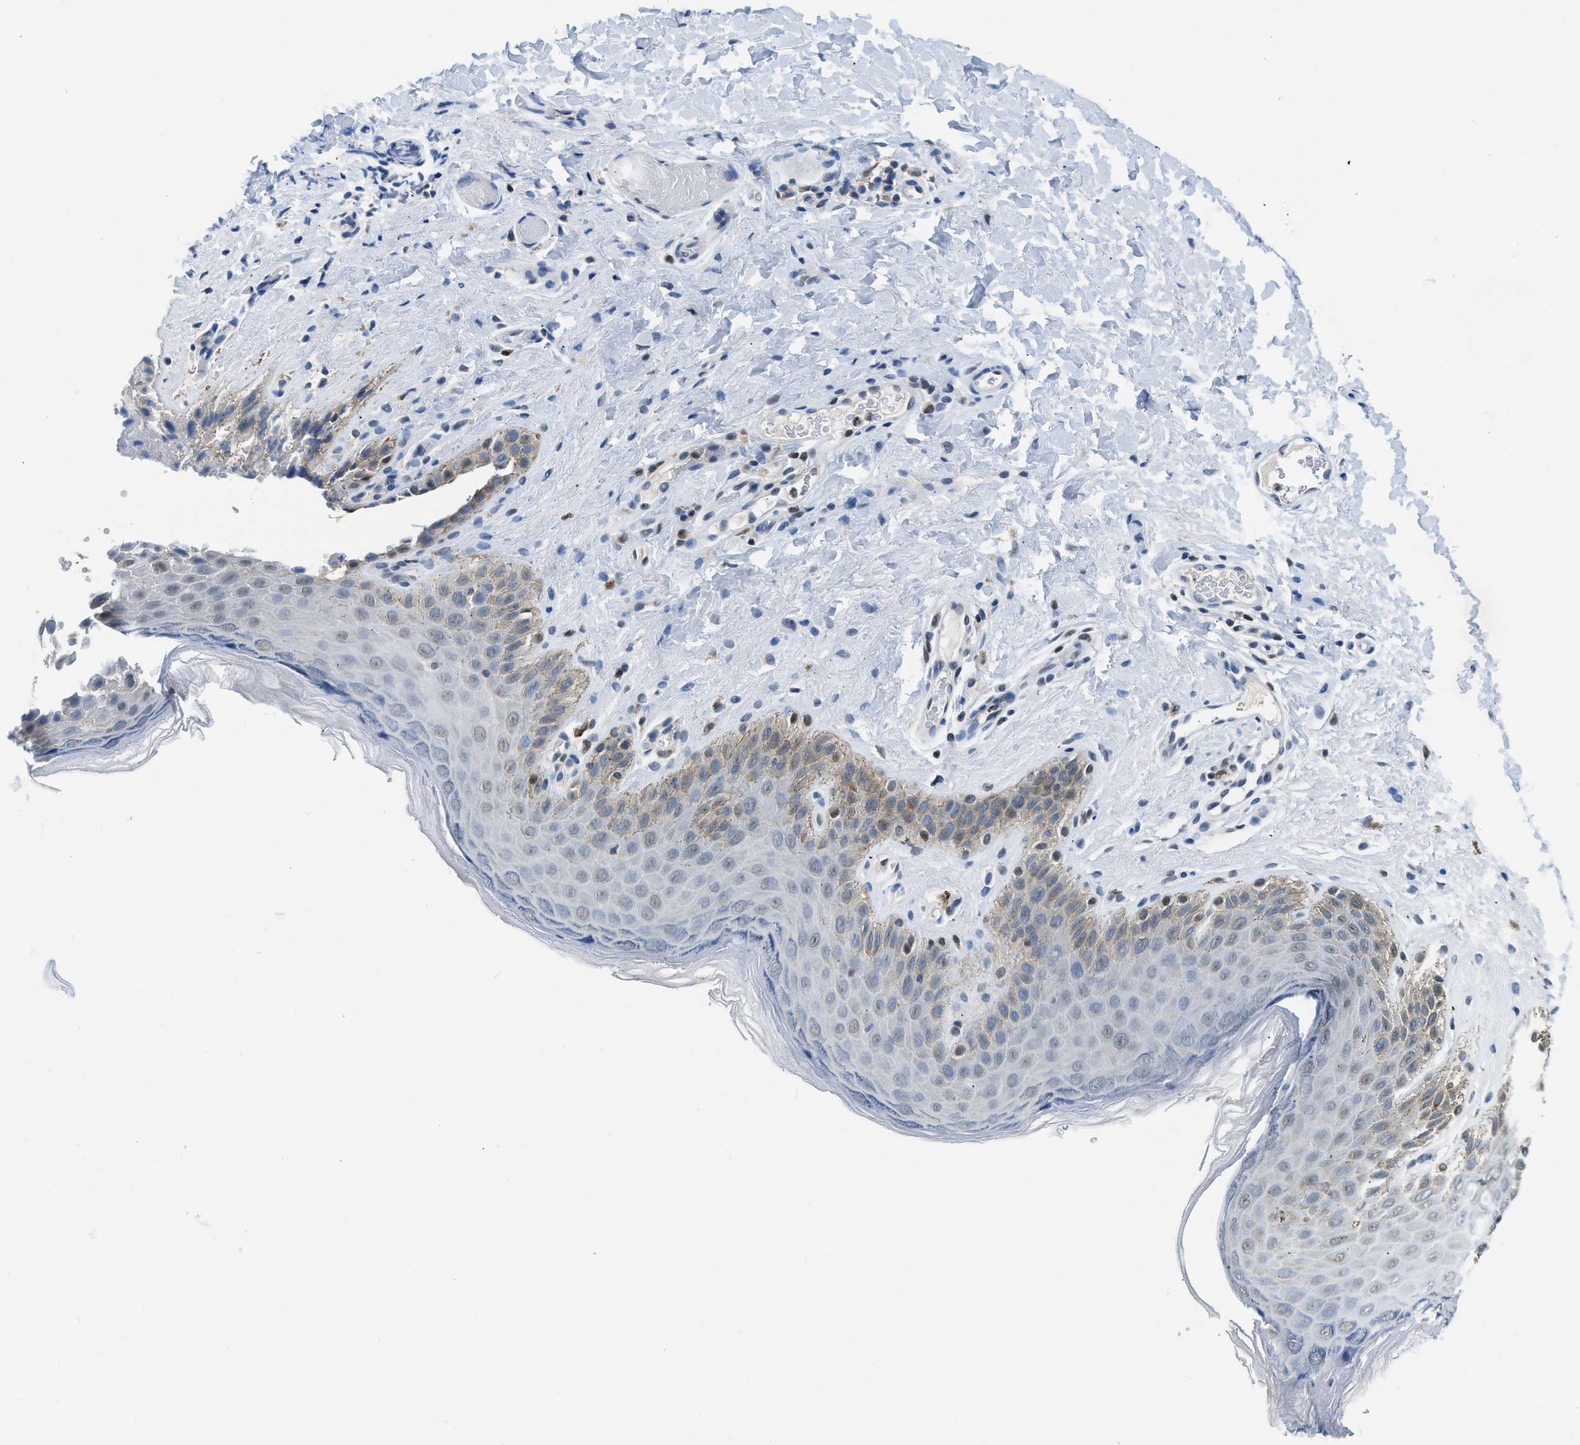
{"staining": {"intensity": "weak", "quantity": "25%-75%", "location": "cytoplasmic/membranous"}, "tissue": "skin", "cell_type": "Epidermal cells", "image_type": "normal", "snomed": [{"axis": "morphology", "description": "Normal tissue, NOS"}, {"axis": "topography", "description": "Anal"}], "caption": "Protein expression analysis of normal skin demonstrates weak cytoplasmic/membranous positivity in about 25%-75% of epidermal cells. (IHC, brightfield microscopy, high magnification).", "gene": "ALX1", "patient": {"sex": "male", "age": 44}}